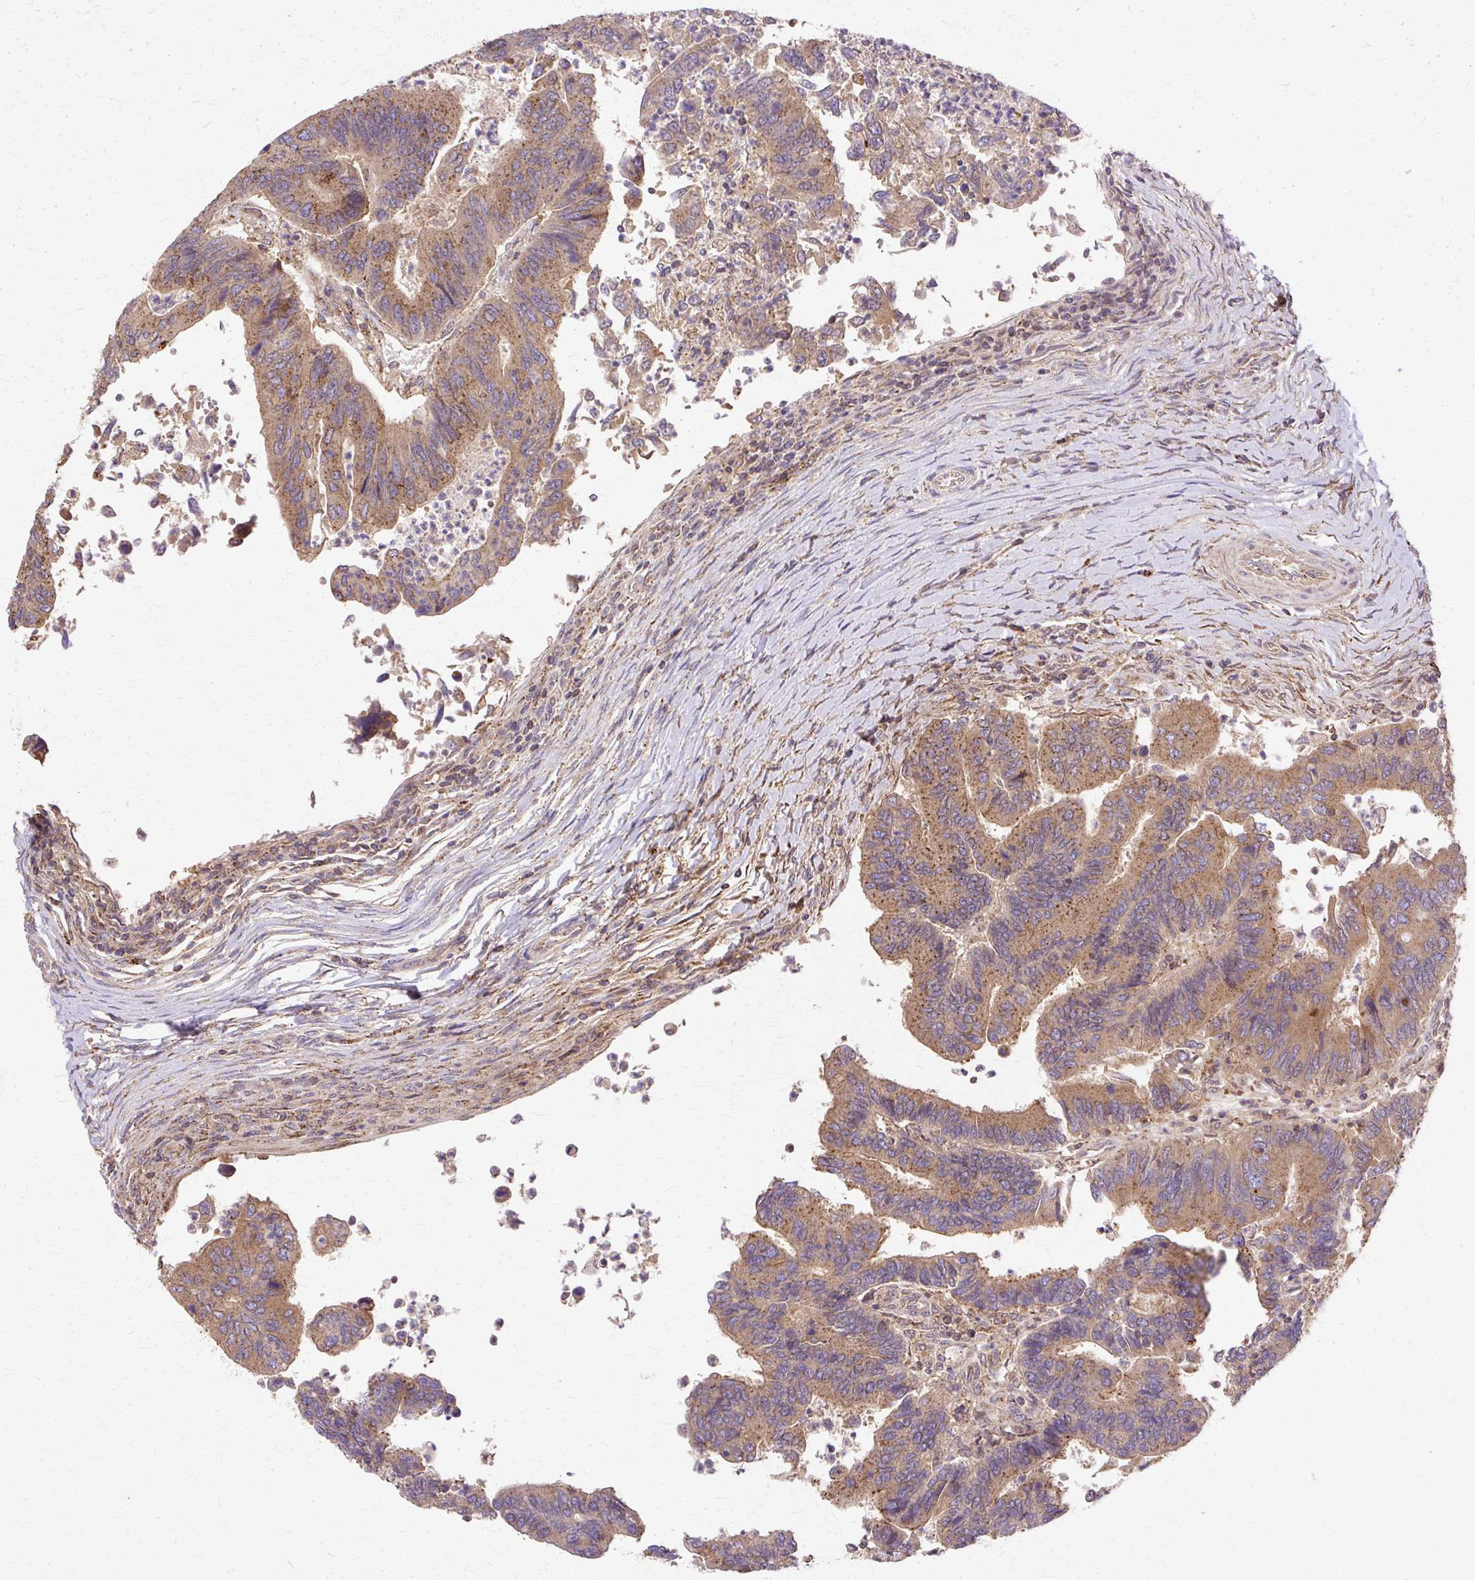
{"staining": {"intensity": "moderate", "quantity": ">75%", "location": "cytoplasmic/membranous"}, "tissue": "colorectal cancer", "cell_type": "Tumor cells", "image_type": "cancer", "snomed": [{"axis": "morphology", "description": "Adenocarcinoma, NOS"}, {"axis": "topography", "description": "Colon"}], "caption": "Moderate cytoplasmic/membranous staining for a protein is seen in approximately >75% of tumor cells of colorectal cancer using IHC.", "gene": "COPB1", "patient": {"sex": "female", "age": 67}}